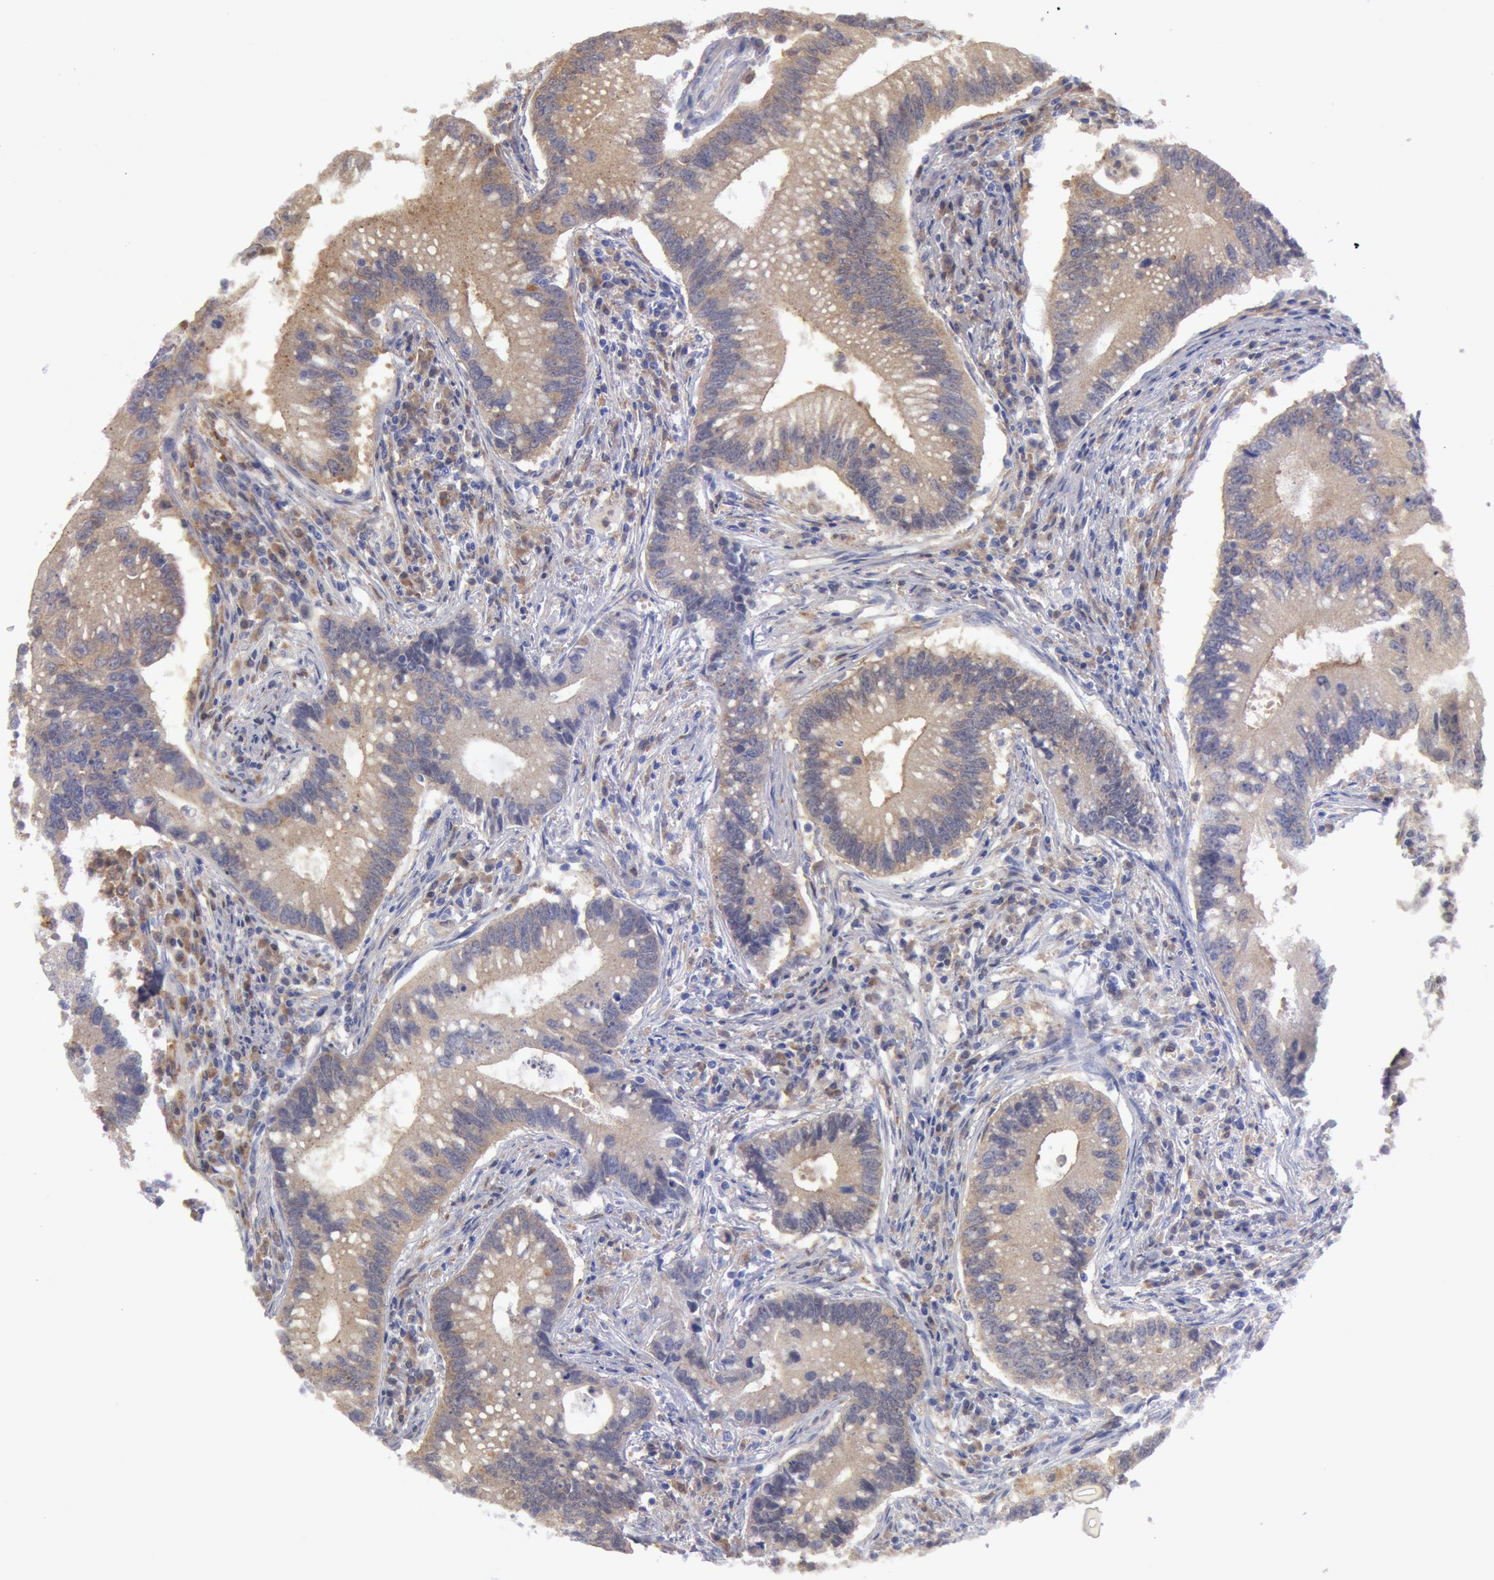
{"staining": {"intensity": "moderate", "quantity": ">75%", "location": "cytoplasmic/membranous"}, "tissue": "colorectal cancer", "cell_type": "Tumor cells", "image_type": "cancer", "snomed": [{"axis": "morphology", "description": "Adenocarcinoma, NOS"}, {"axis": "topography", "description": "Rectum"}], "caption": "Immunohistochemical staining of human adenocarcinoma (colorectal) demonstrates medium levels of moderate cytoplasmic/membranous staining in approximately >75% of tumor cells.", "gene": "SYK", "patient": {"sex": "female", "age": 81}}